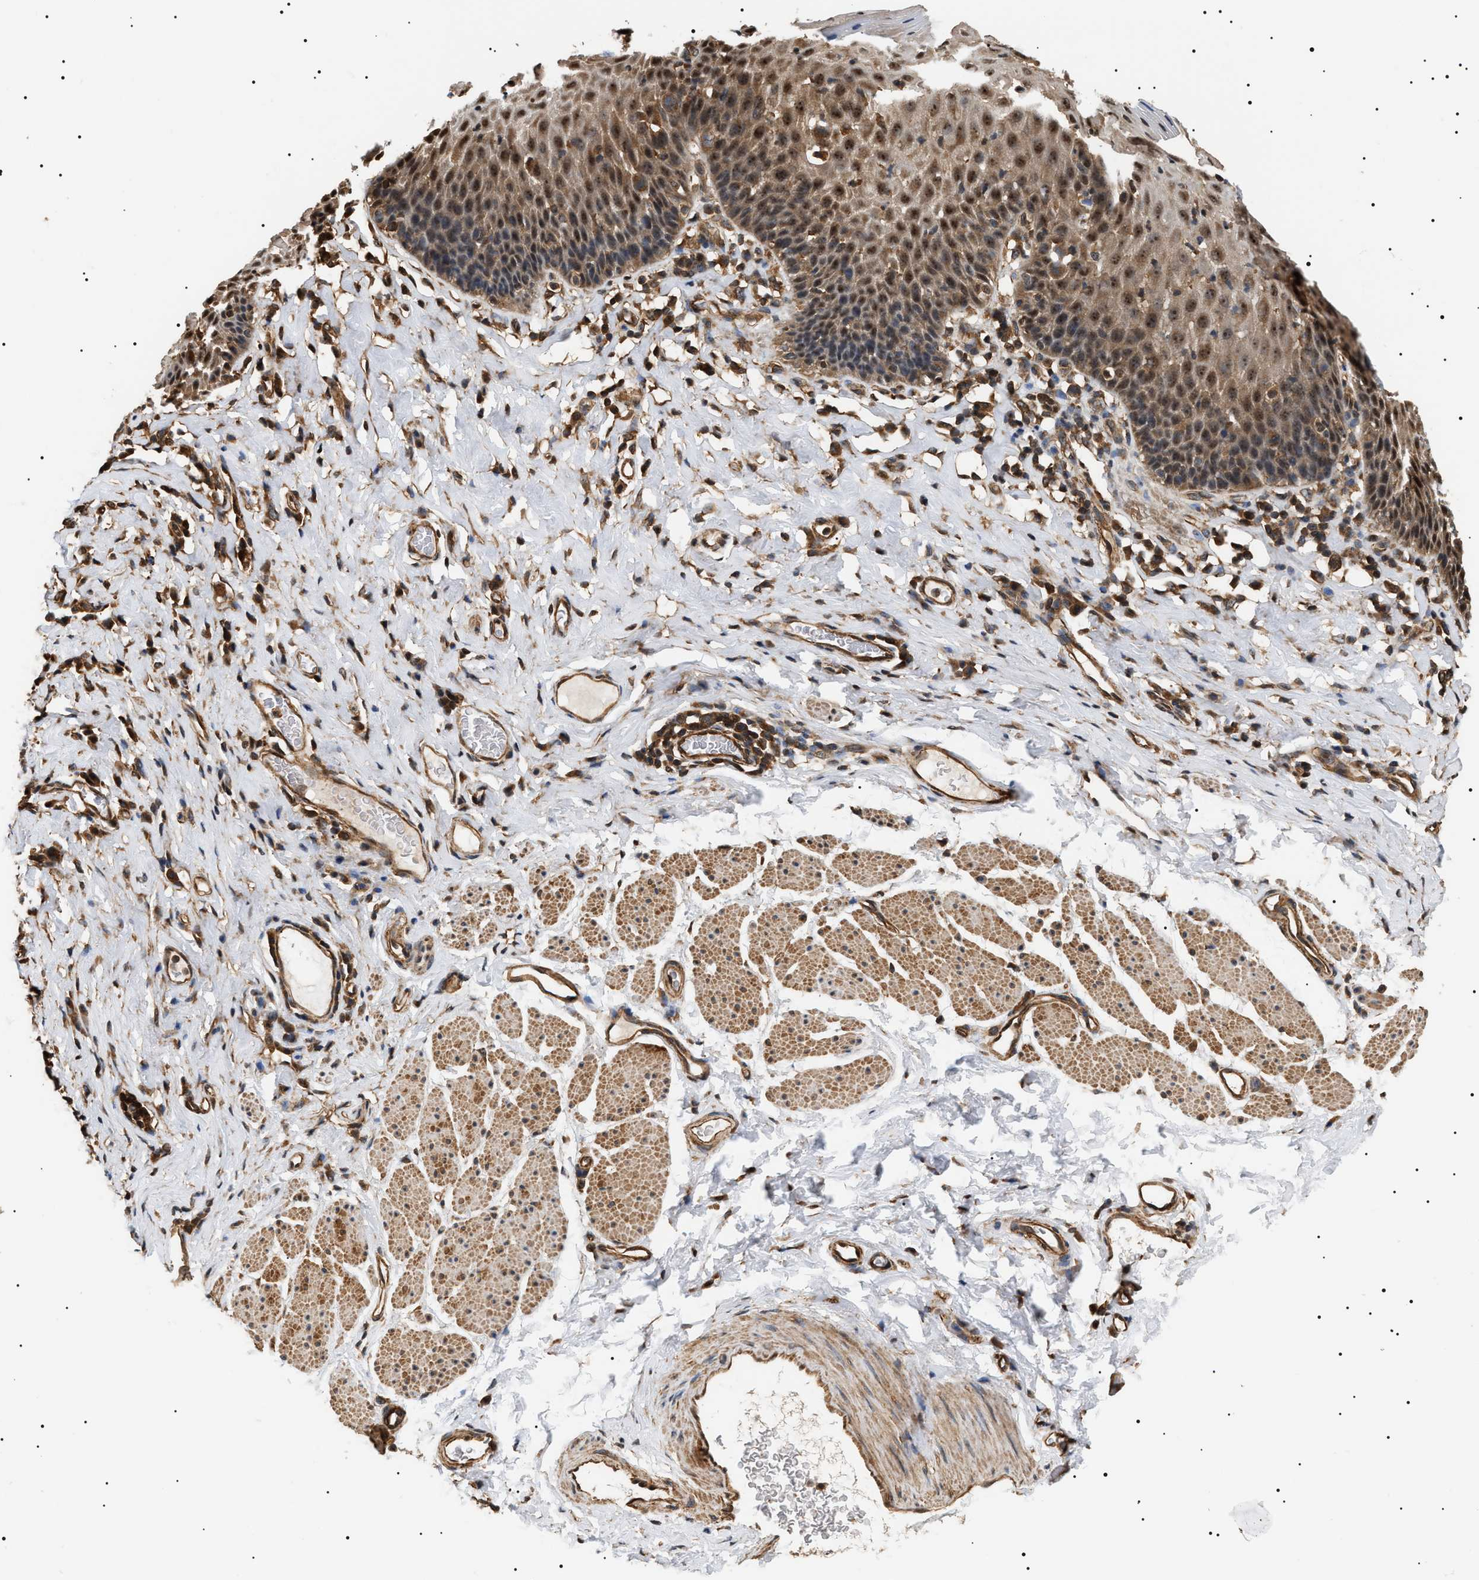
{"staining": {"intensity": "moderate", "quantity": ">75%", "location": "cytoplasmic/membranous,nuclear"}, "tissue": "esophagus", "cell_type": "Squamous epithelial cells", "image_type": "normal", "snomed": [{"axis": "morphology", "description": "Normal tissue, NOS"}, {"axis": "topography", "description": "Esophagus"}], "caption": "Moderate cytoplasmic/membranous,nuclear staining for a protein is appreciated in approximately >75% of squamous epithelial cells of unremarkable esophagus using immunohistochemistry.", "gene": "SH3GLB2", "patient": {"sex": "female", "age": 61}}